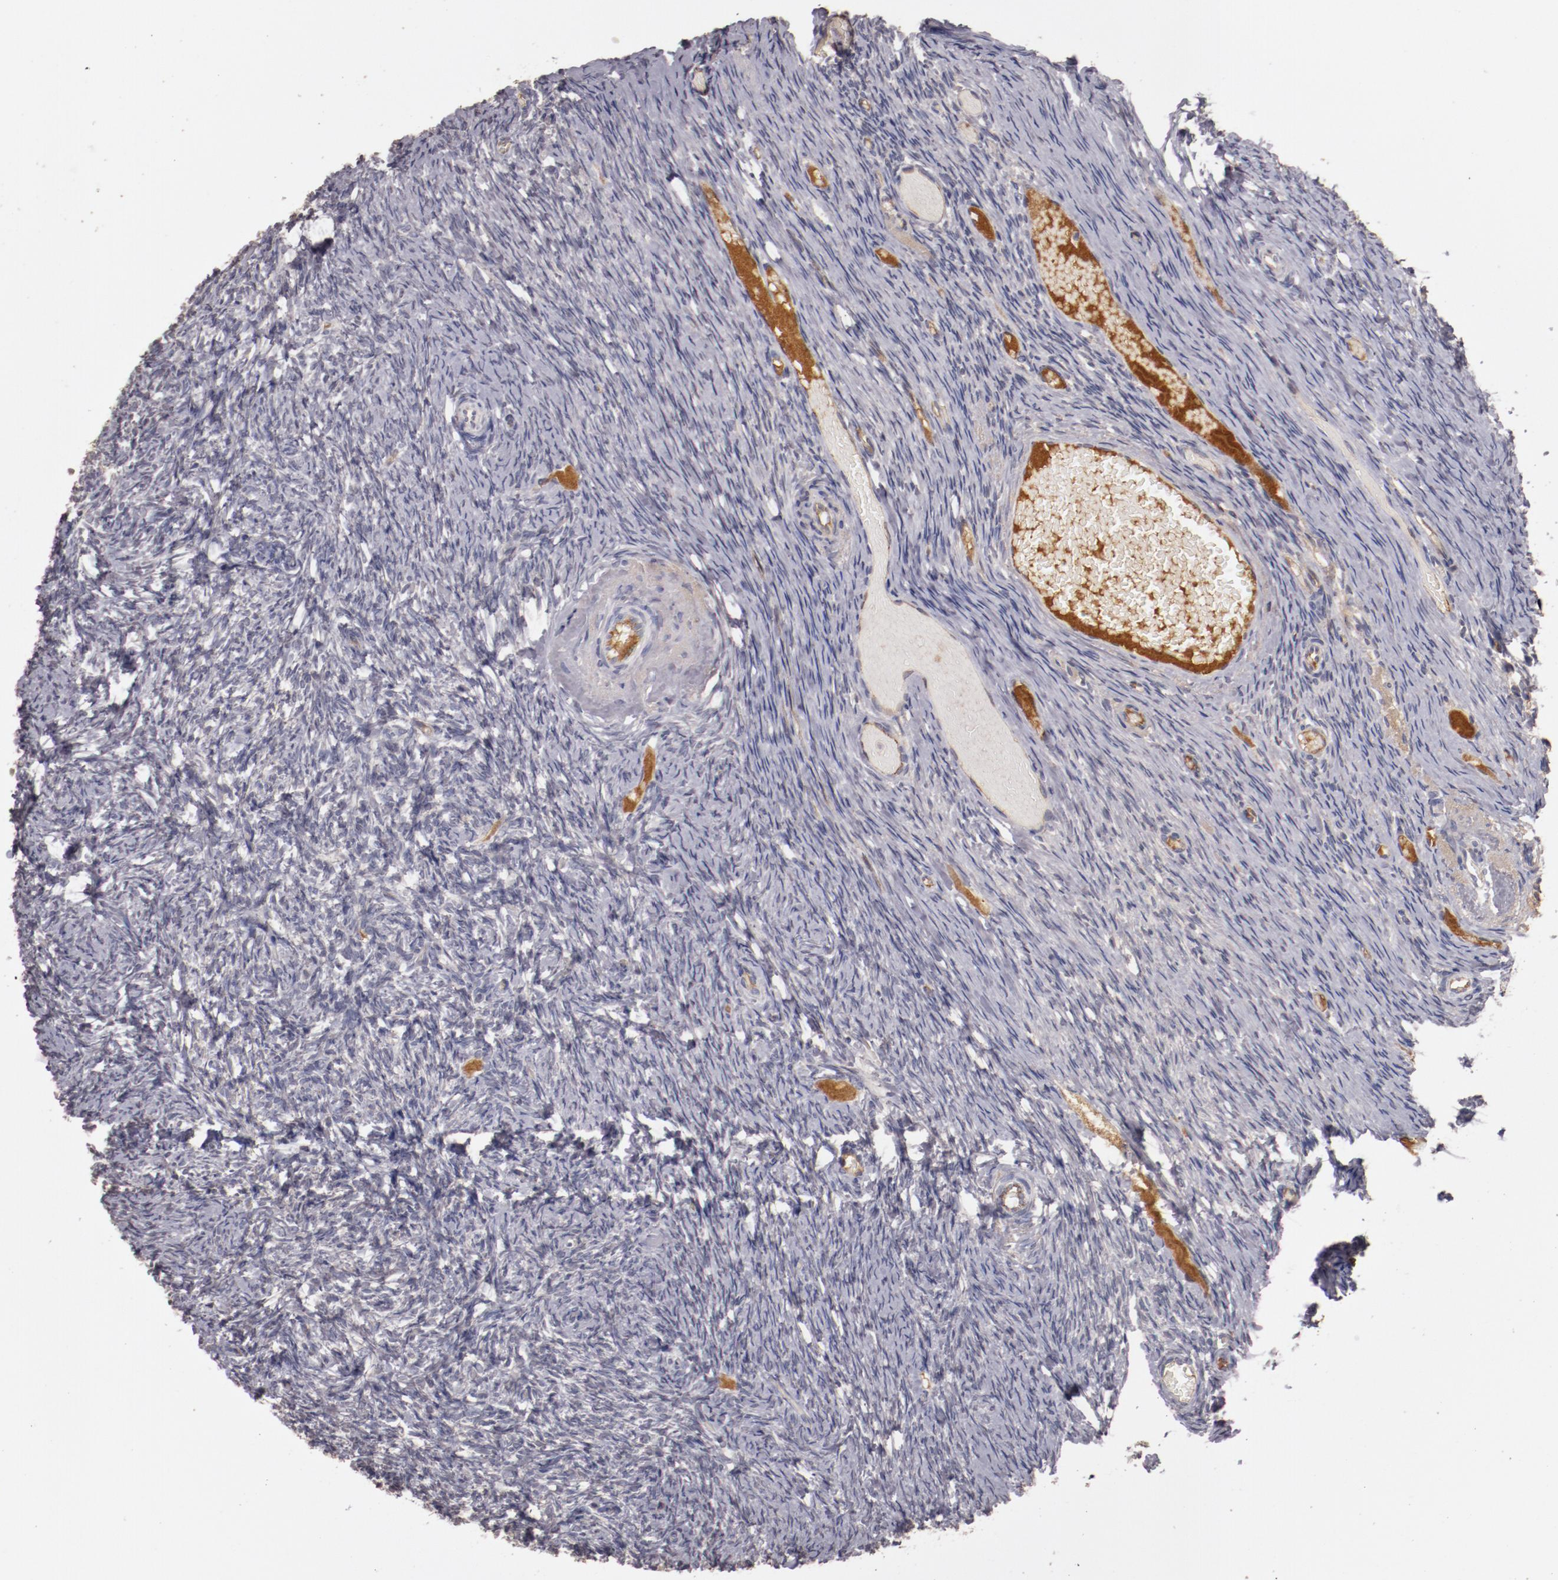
{"staining": {"intensity": "negative", "quantity": "none", "location": "none"}, "tissue": "ovary", "cell_type": "Follicle cells", "image_type": "normal", "snomed": [{"axis": "morphology", "description": "Normal tissue, NOS"}, {"axis": "topography", "description": "Ovary"}], "caption": "Immunohistochemical staining of benign ovary reveals no significant staining in follicle cells.", "gene": "MBL2", "patient": {"sex": "female", "age": 60}}